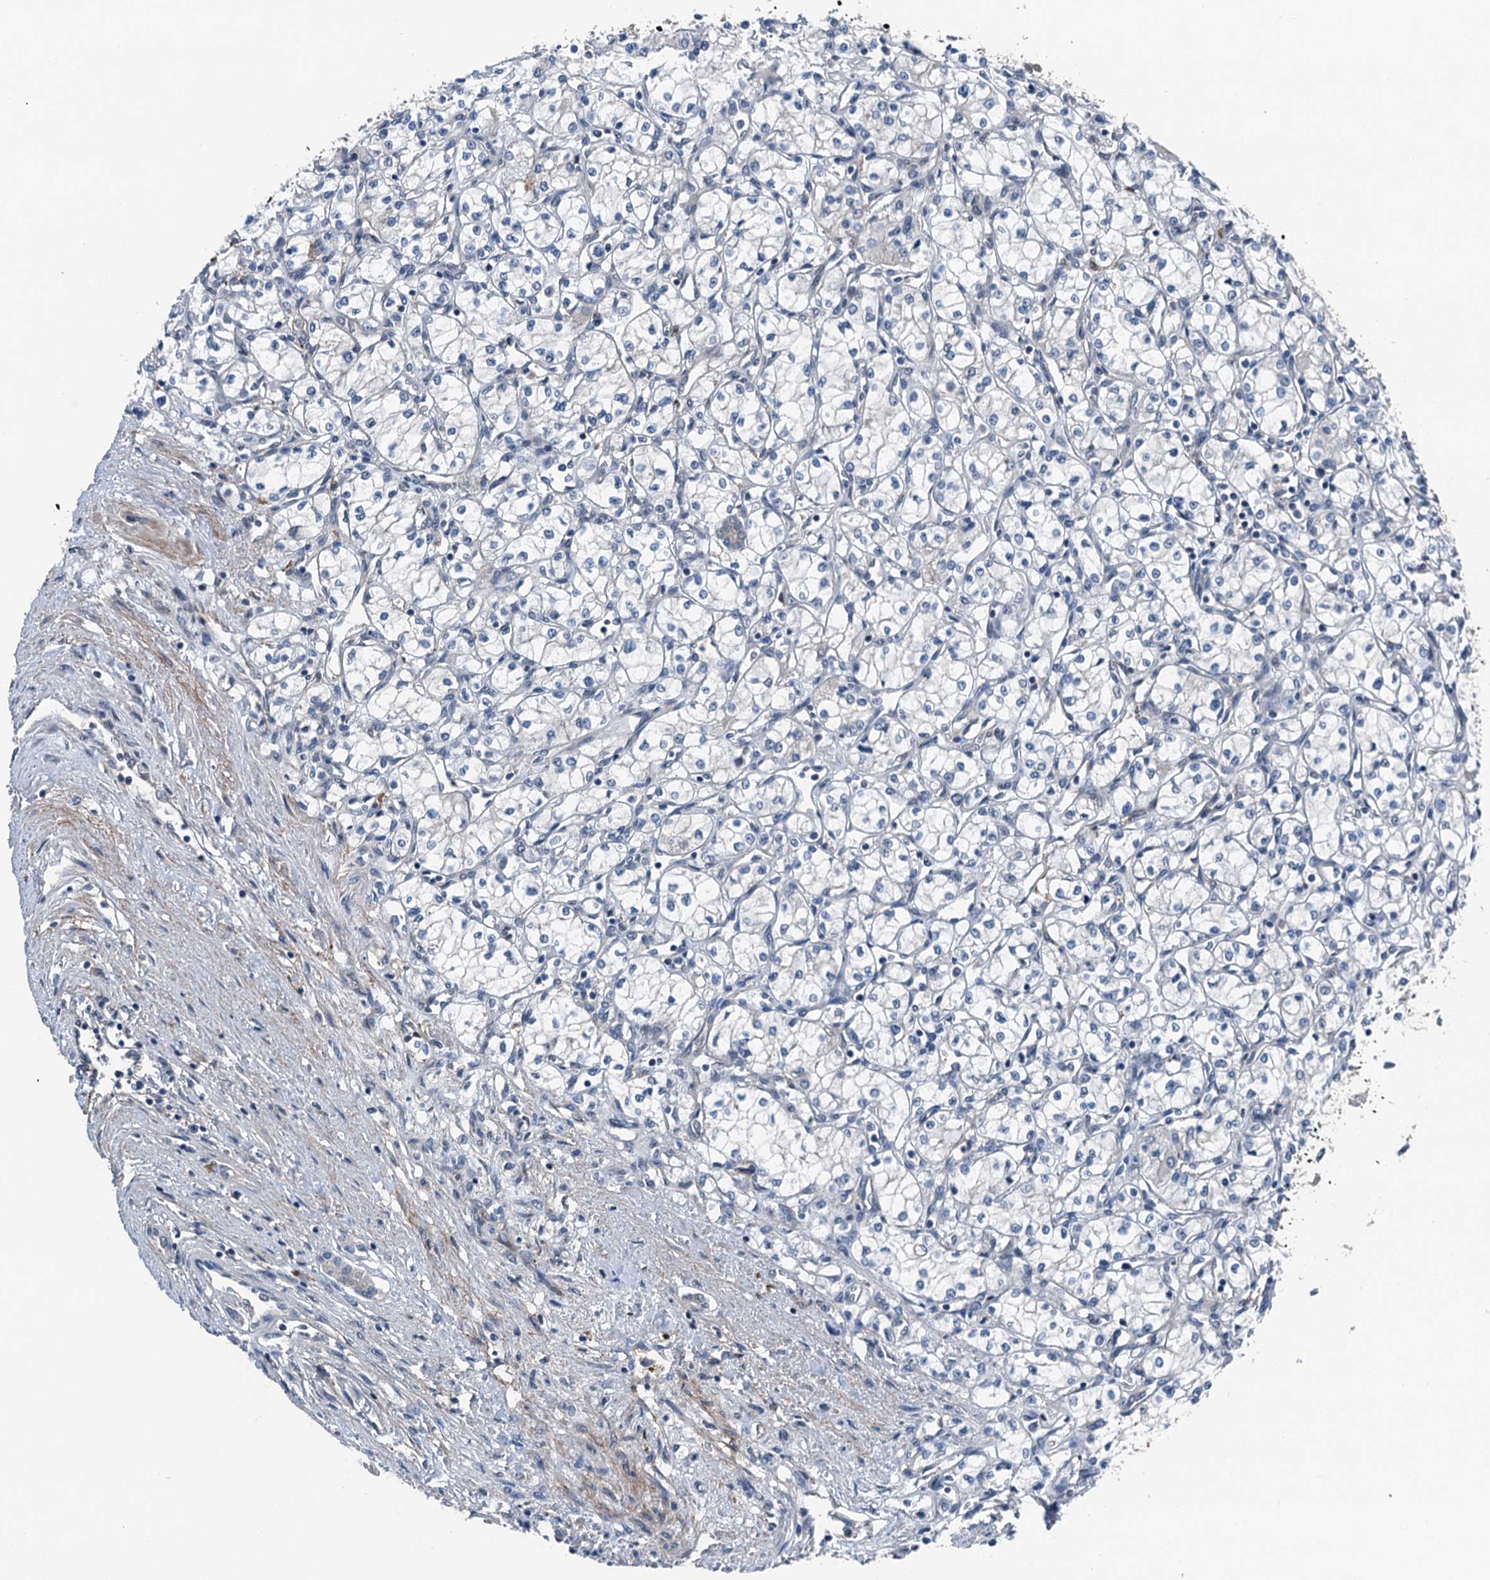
{"staining": {"intensity": "negative", "quantity": "none", "location": "none"}, "tissue": "renal cancer", "cell_type": "Tumor cells", "image_type": "cancer", "snomed": [{"axis": "morphology", "description": "Adenocarcinoma, NOS"}, {"axis": "topography", "description": "Kidney"}], "caption": "Immunohistochemistry (IHC) micrograph of neoplastic tissue: human adenocarcinoma (renal) stained with DAB shows no significant protein expression in tumor cells. (Immunohistochemistry, brightfield microscopy, high magnification).", "gene": "SLC2A10", "patient": {"sex": "male", "age": 59}}